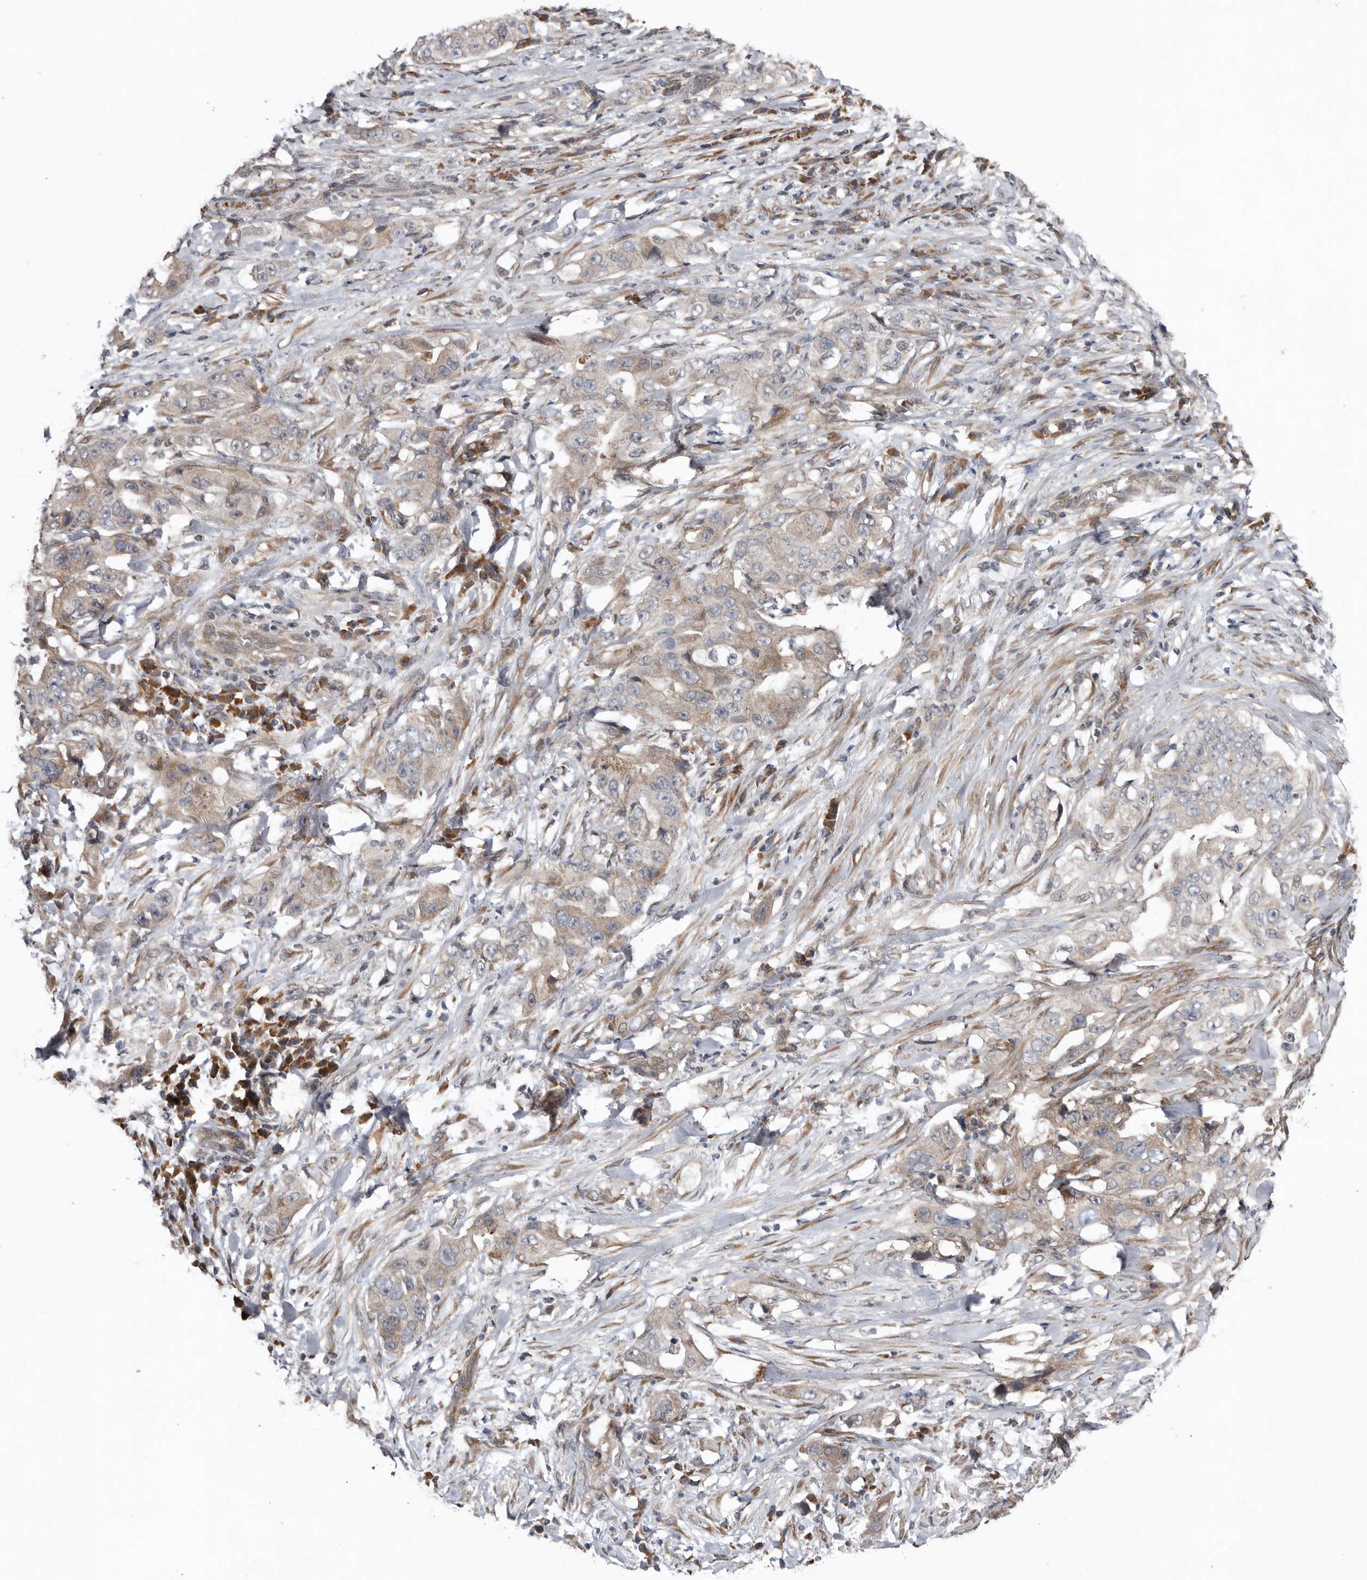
{"staining": {"intensity": "weak", "quantity": "25%-75%", "location": "cytoplasmic/membranous"}, "tissue": "lung cancer", "cell_type": "Tumor cells", "image_type": "cancer", "snomed": [{"axis": "morphology", "description": "Adenocarcinoma, NOS"}, {"axis": "topography", "description": "Lung"}], "caption": "Immunohistochemical staining of human lung cancer (adenocarcinoma) displays weak cytoplasmic/membranous protein staining in approximately 25%-75% of tumor cells.", "gene": "CHML", "patient": {"sex": "female", "age": 51}}